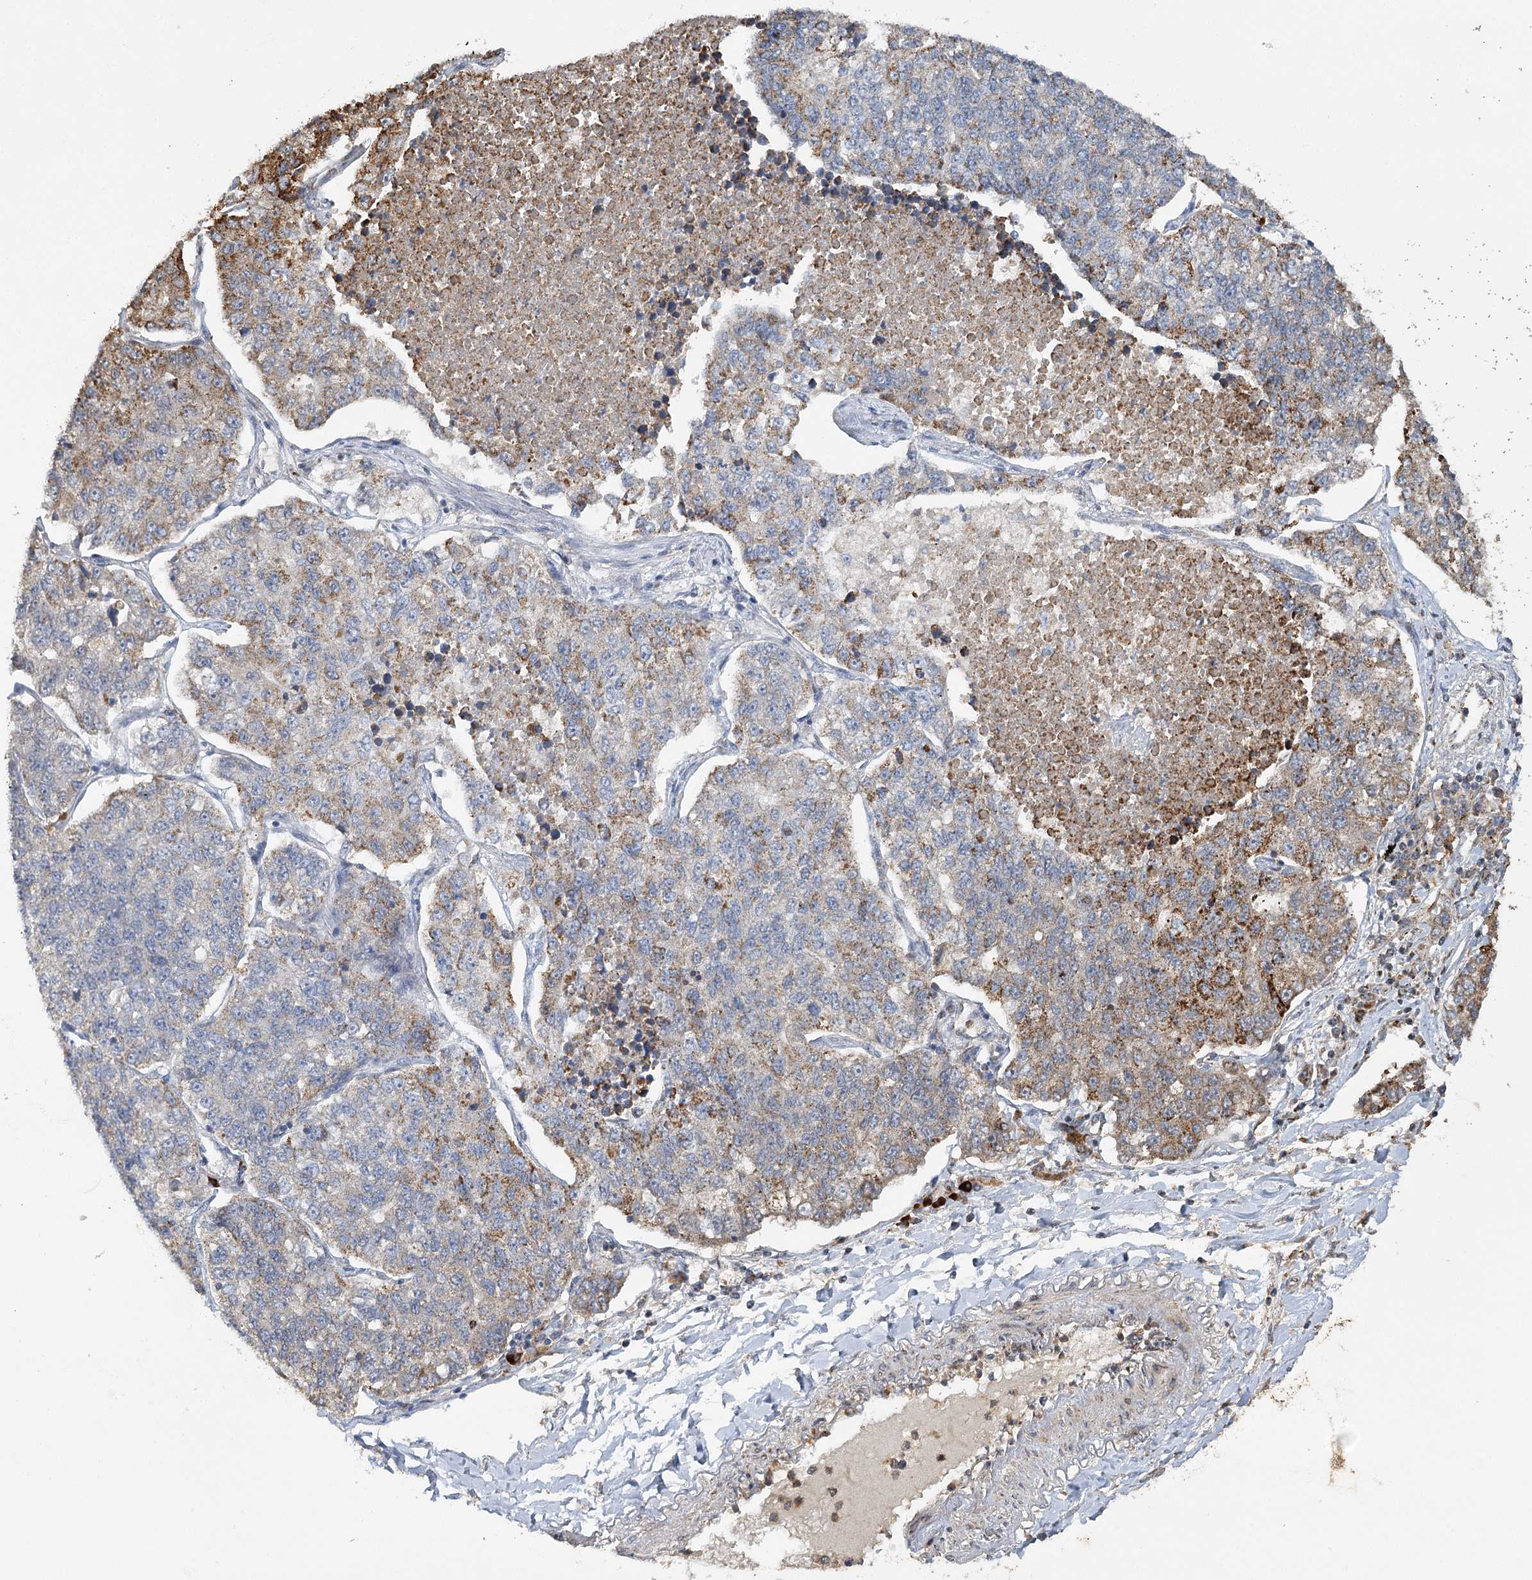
{"staining": {"intensity": "moderate", "quantity": "25%-75%", "location": "cytoplasmic/membranous"}, "tissue": "lung cancer", "cell_type": "Tumor cells", "image_type": "cancer", "snomed": [{"axis": "morphology", "description": "Adenocarcinoma, NOS"}, {"axis": "topography", "description": "Lung"}], "caption": "A photomicrograph of lung adenocarcinoma stained for a protein shows moderate cytoplasmic/membranous brown staining in tumor cells.", "gene": "ZNRF3", "patient": {"sex": "male", "age": 49}}